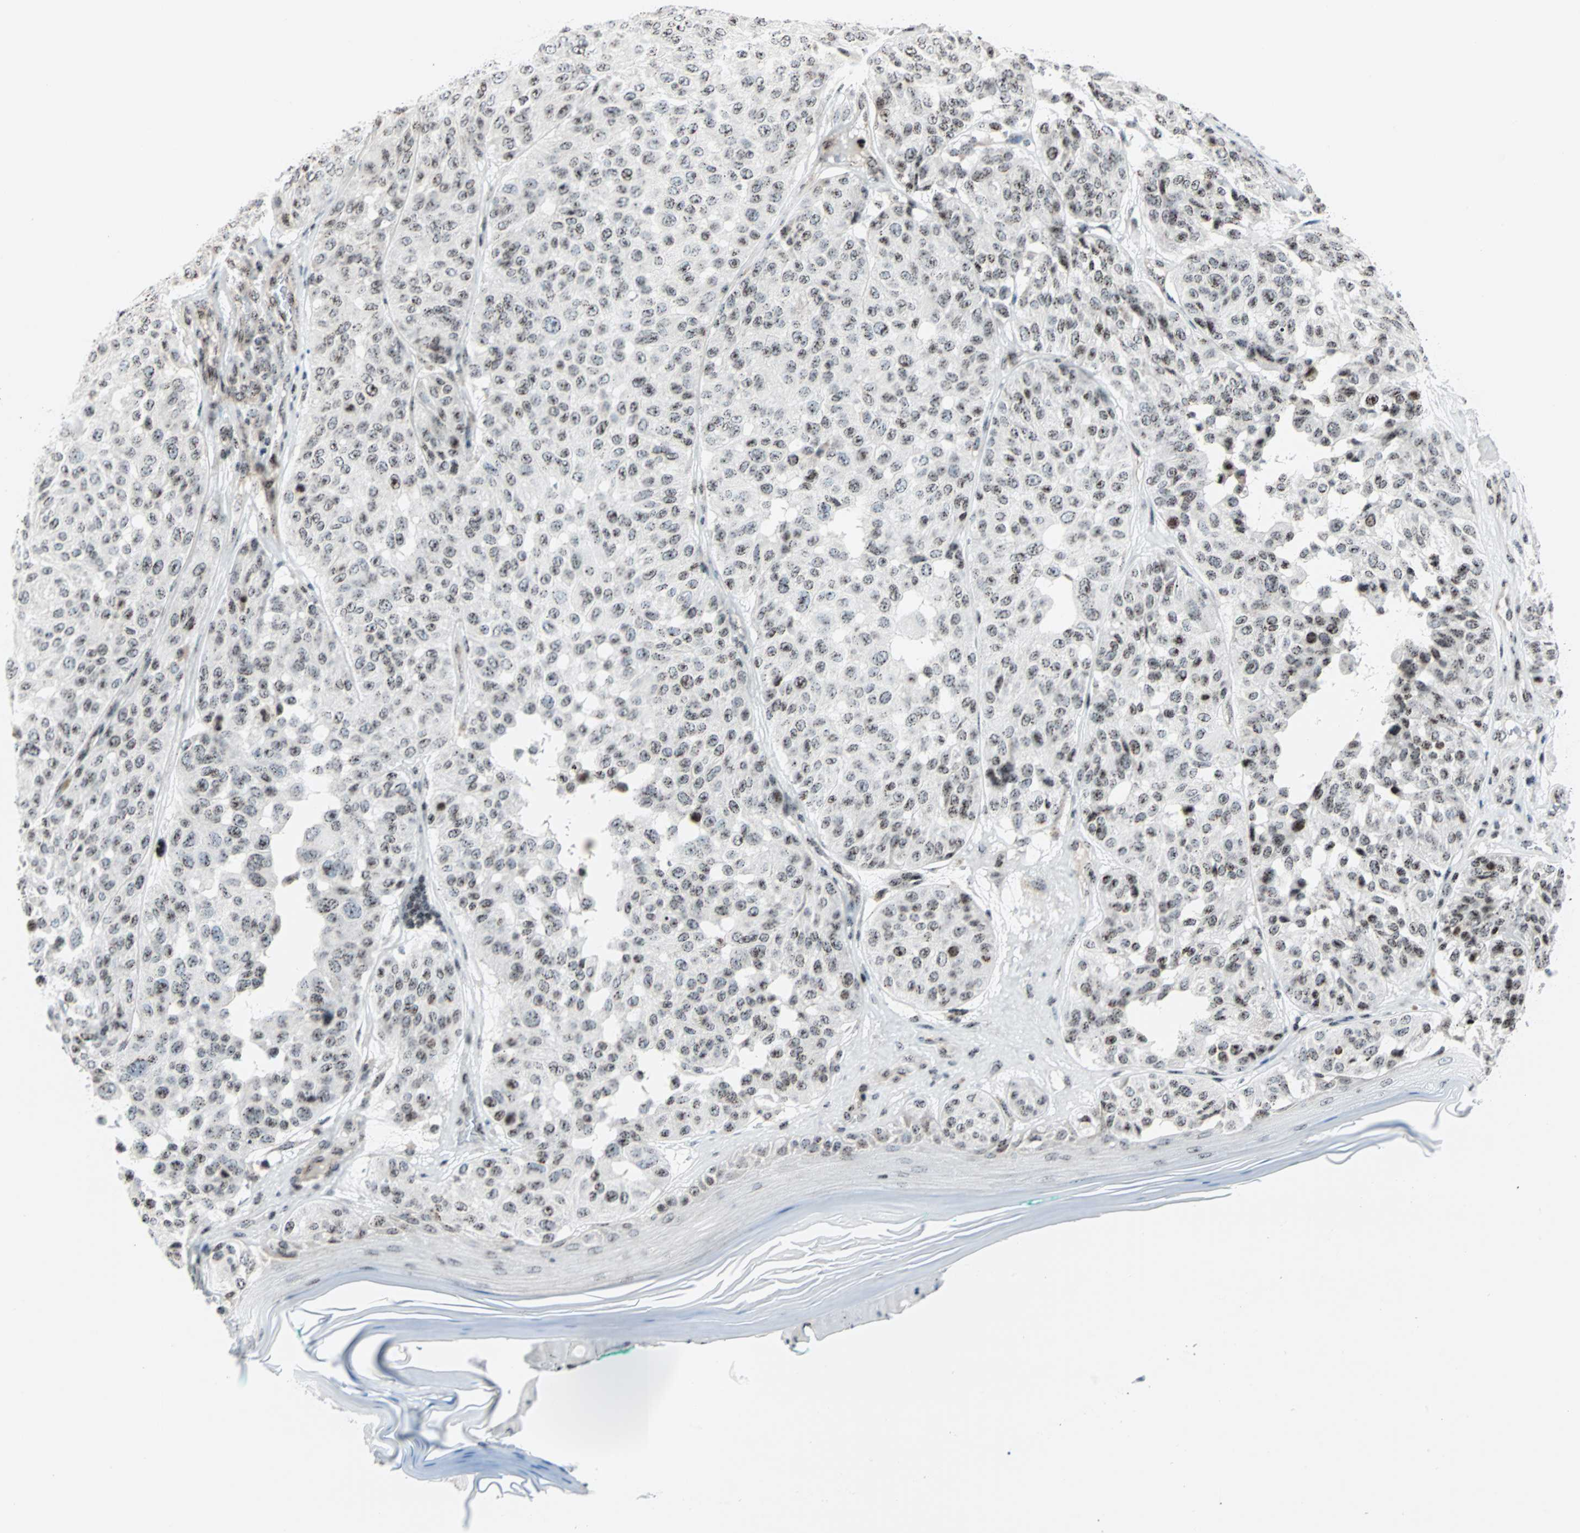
{"staining": {"intensity": "weak", "quantity": "25%-75%", "location": "nuclear"}, "tissue": "melanoma", "cell_type": "Tumor cells", "image_type": "cancer", "snomed": [{"axis": "morphology", "description": "Malignant melanoma, NOS"}, {"axis": "topography", "description": "Skin"}], "caption": "Human malignant melanoma stained with a protein marker demonstrates weak staining in tumor cells.", "gene": "CENPA", "patient": {"sex": "female", "age": 46}}